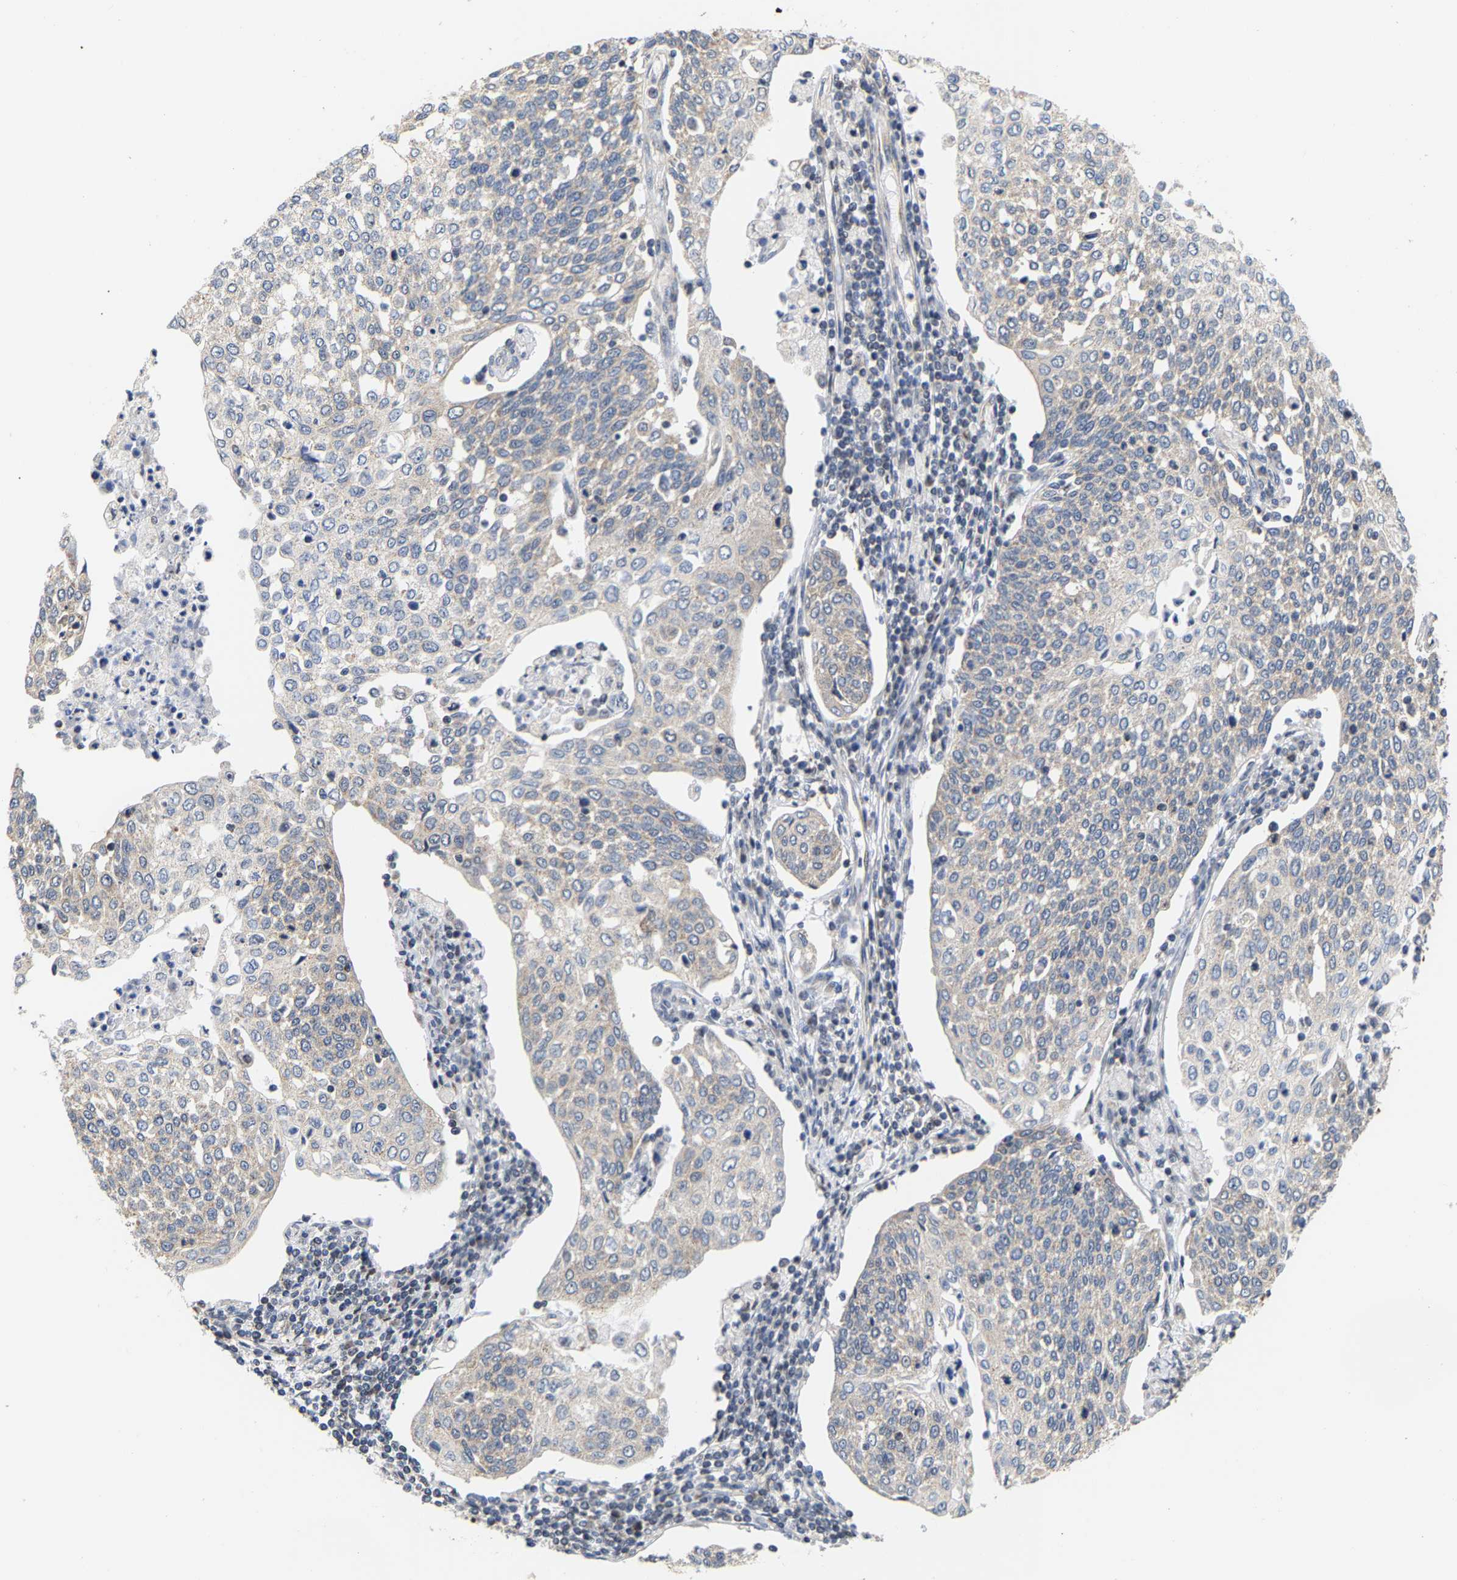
{"staining": {"intensity": "weak", "quantity": "<25%", "location": "cytoplasmic/membranous"}, "tissue": "cervical cancer", "cell_type": "Tumor cells", "image_type": "cancer", "snomed": [{"axis": "morphology", "description": "Squamous cell carcinoma, NOS"}, {"axis": "topography", "description": "Cervix"}], "caption": "This micrograph is of cervical cancer (squamous cell carcinoma) stained with immunohistochemistry (IHC) to label a protein in brown with the nuclei are counter-stained blue. There is no expression in tumor cells.", "gene": "PCNT", "patient": {"sex": "female", "age": 34}}